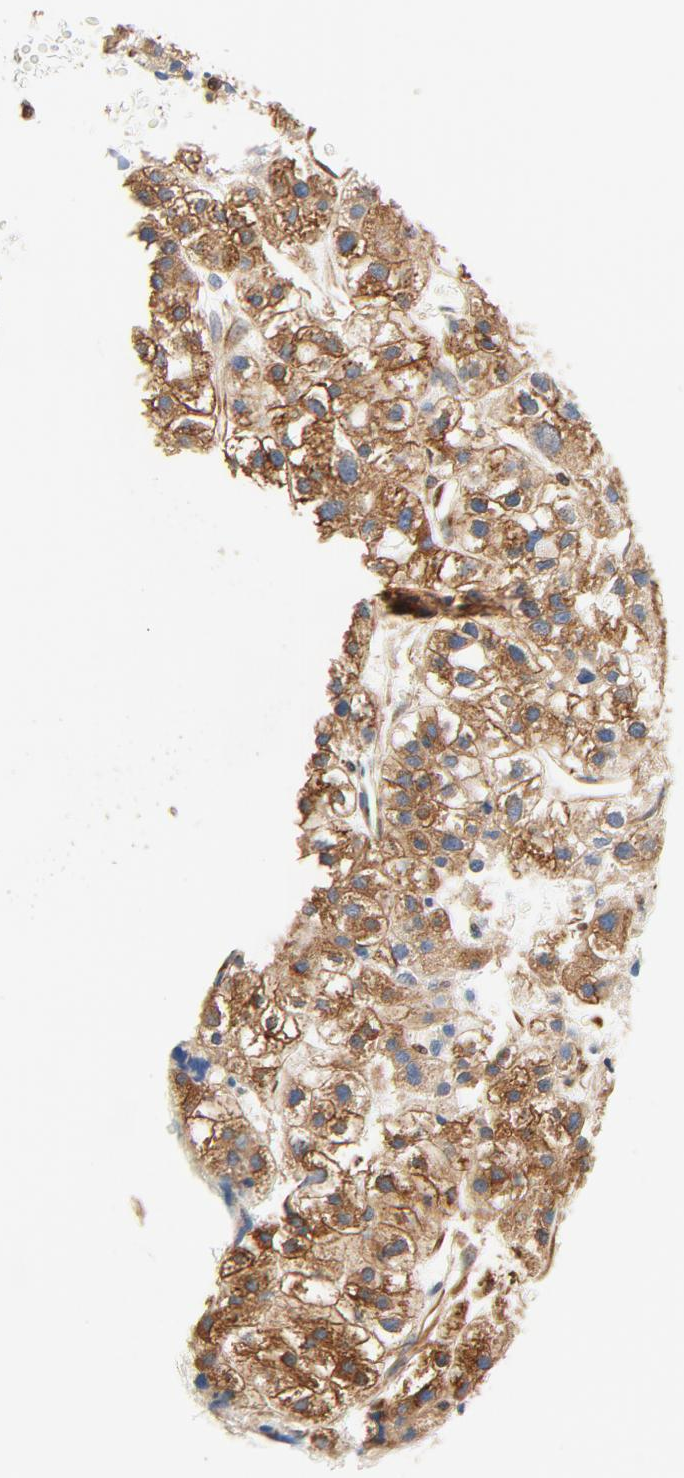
{"staining": {"intensity": "moderate", "quantity": ">75%", "location": "cytoplasmic/membranous"}, "tissue": "liver cancer", "cell_type": "Tumor cells", "image_type": "cancer", "snomed": [{"axis": "morphology", "description": "Carcinoma, Hepatocellular, NOS"}, {"axis": "topography", "description": "Liver"}], "caption": "IHC of human liver cancer displays medium levels of moderate cytoplasmic/membranous staining in approximately >75% of tumor cells. (DAB = brown stain, brightfield microscopy at high magnification).", "gene": "BCAP31", "patient": {"sex": "female", "age": 85}}